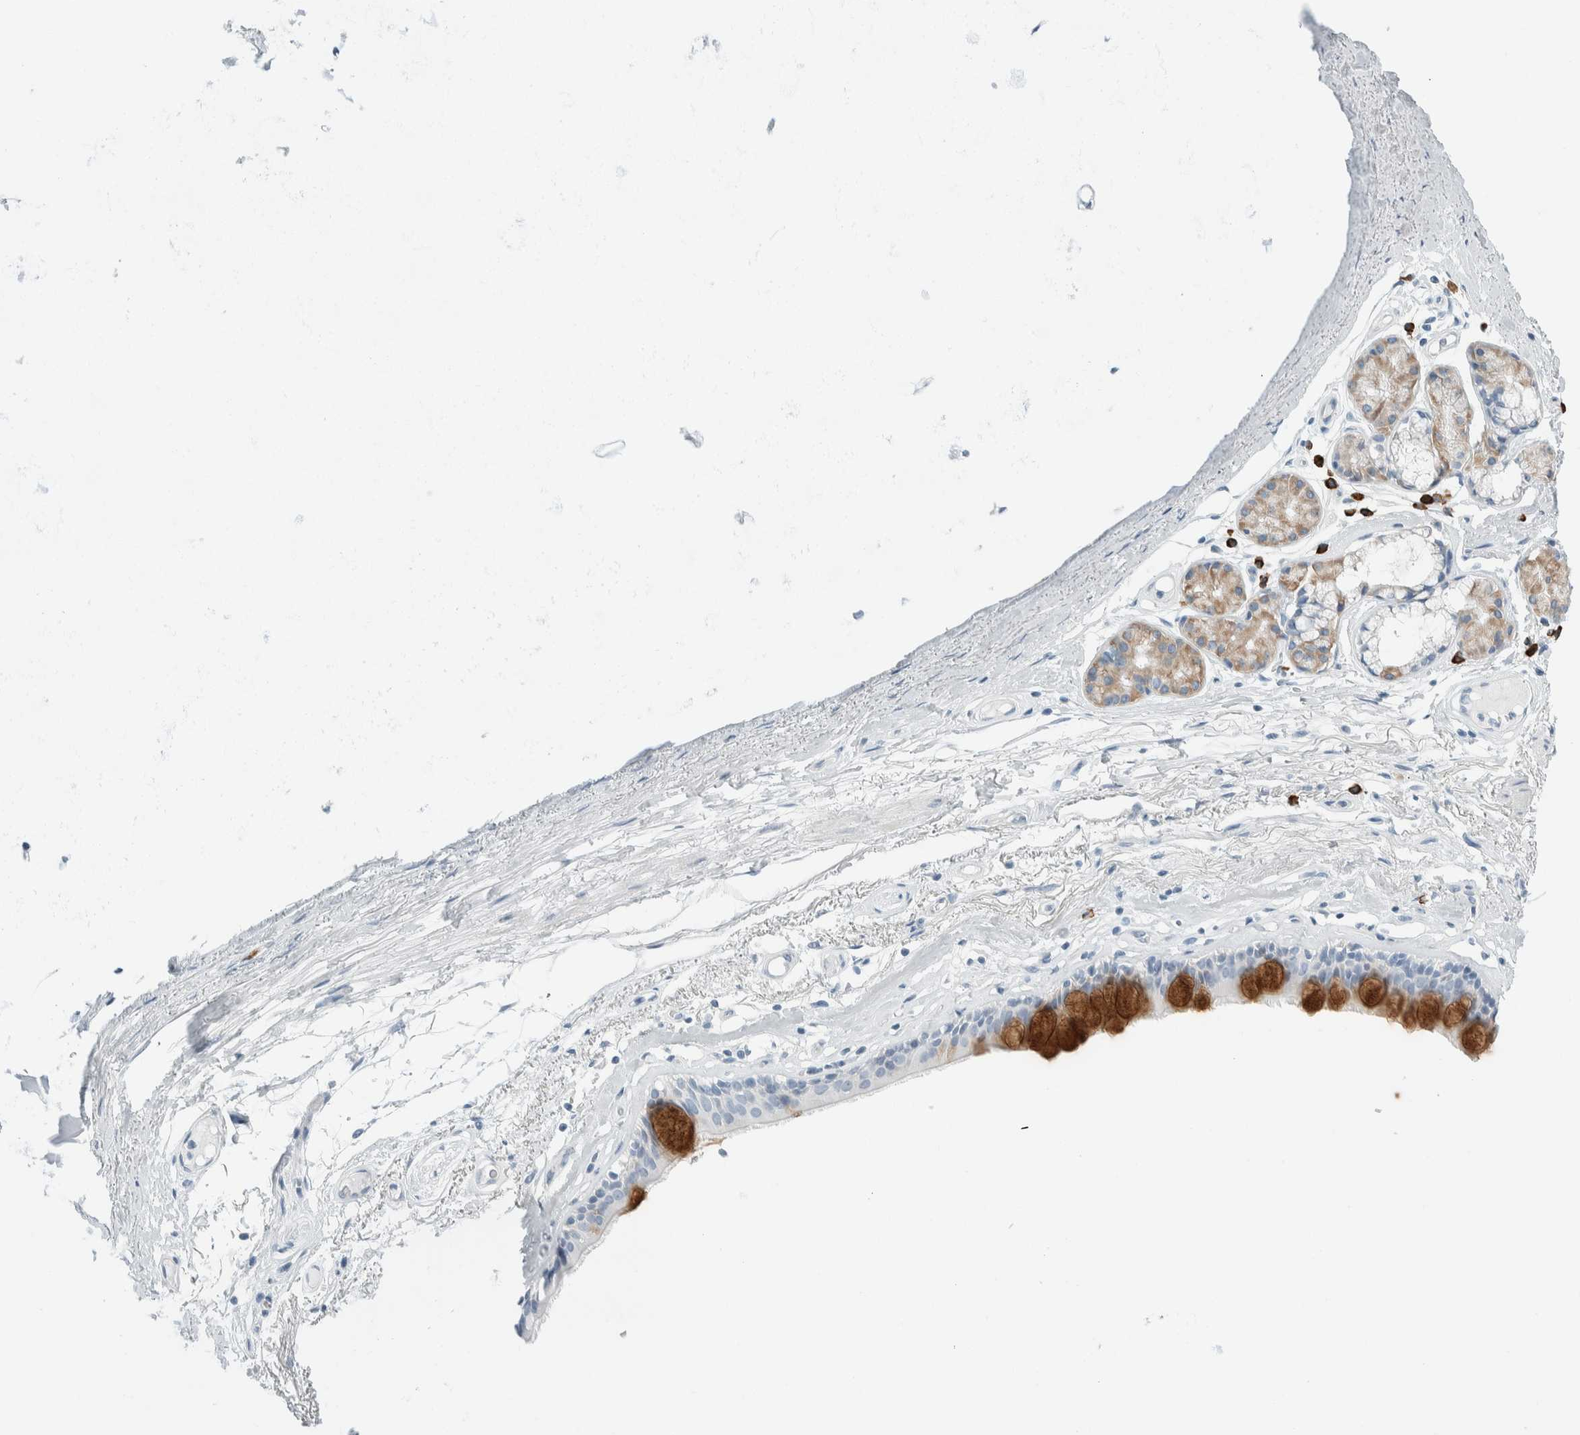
{"staining": {"intensity": "strong", "quantity": "<25%", "location": "cytoplasmic/membranous"}, "tissue": "bronchus", "cell_type": "Respiratory epithelial cells", "image_type": "normal", "snomed": [{"axis": "morphology", "description": "Normal tissue, NOS"}, {"axis": "topography", "description": "Cartilage tissue"}], "caption": "The photomicrograph demonstrates immunohistochemical staining of unremarkable bronchus. There is strong cytoplasmic/membranous expression is identified in about <25% of respiratory epithelial cells.", "gene": "ARHGAP27", "patient": {"sex": "female", "age": 63}}